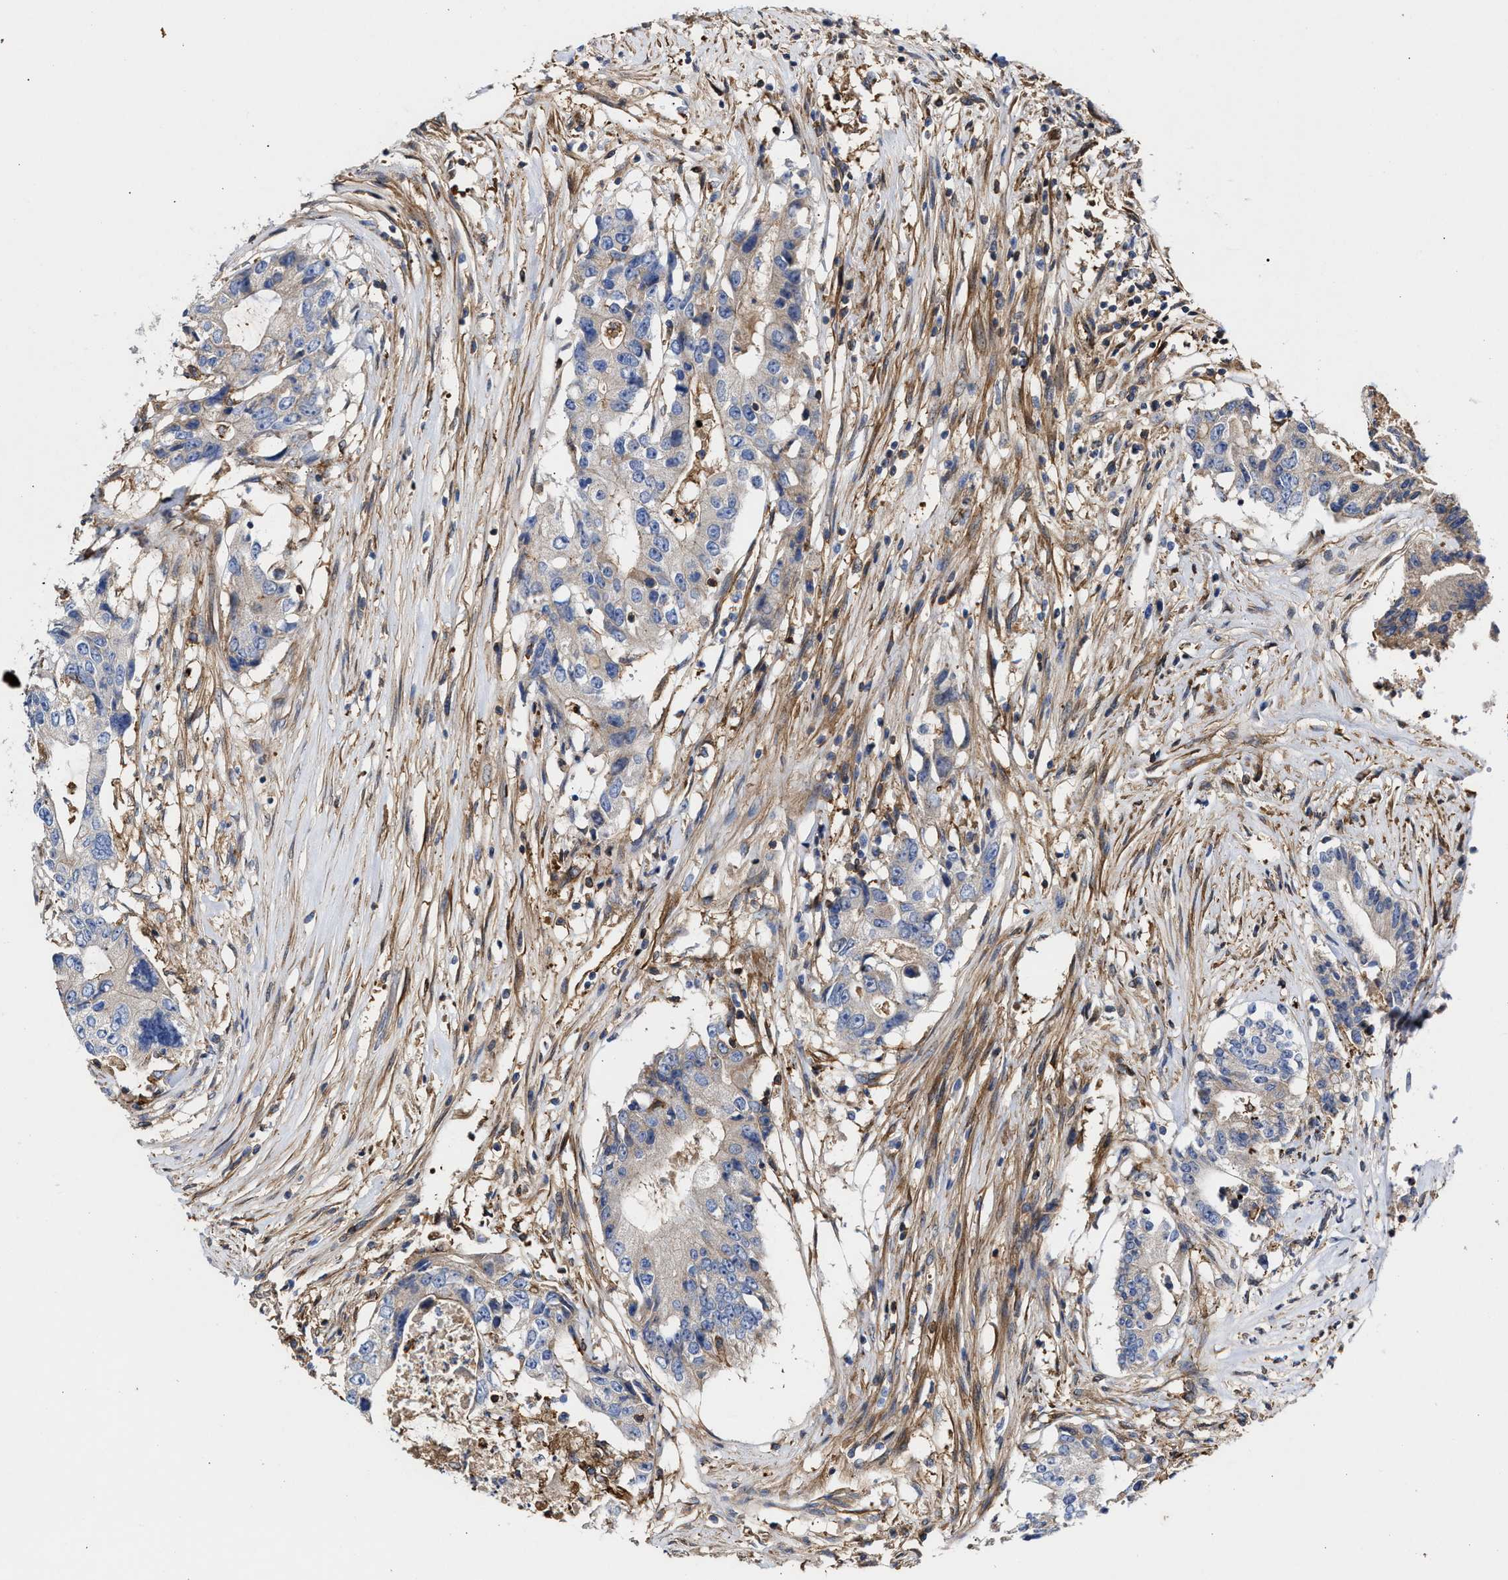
{"staining": {"intensity": "weak", "quantity": "<25%", "location": "cytoplasmic/membranous"}, "tissue": "colorectal cancer", "cell_type": "Tumor cells", "image_type": "cancer", "snomed": [{"axis": "morphology", "description": "Adenocarcinoma, NOS"}, {"axis": "topography", "description": "Colon"}], "caption": "DAB immunohistochemical staining of human colorectal cancer displays no significant staining in tumor cells.", "gene": "HS3ST5", "patient": {"sex": "female", "age": 77}}